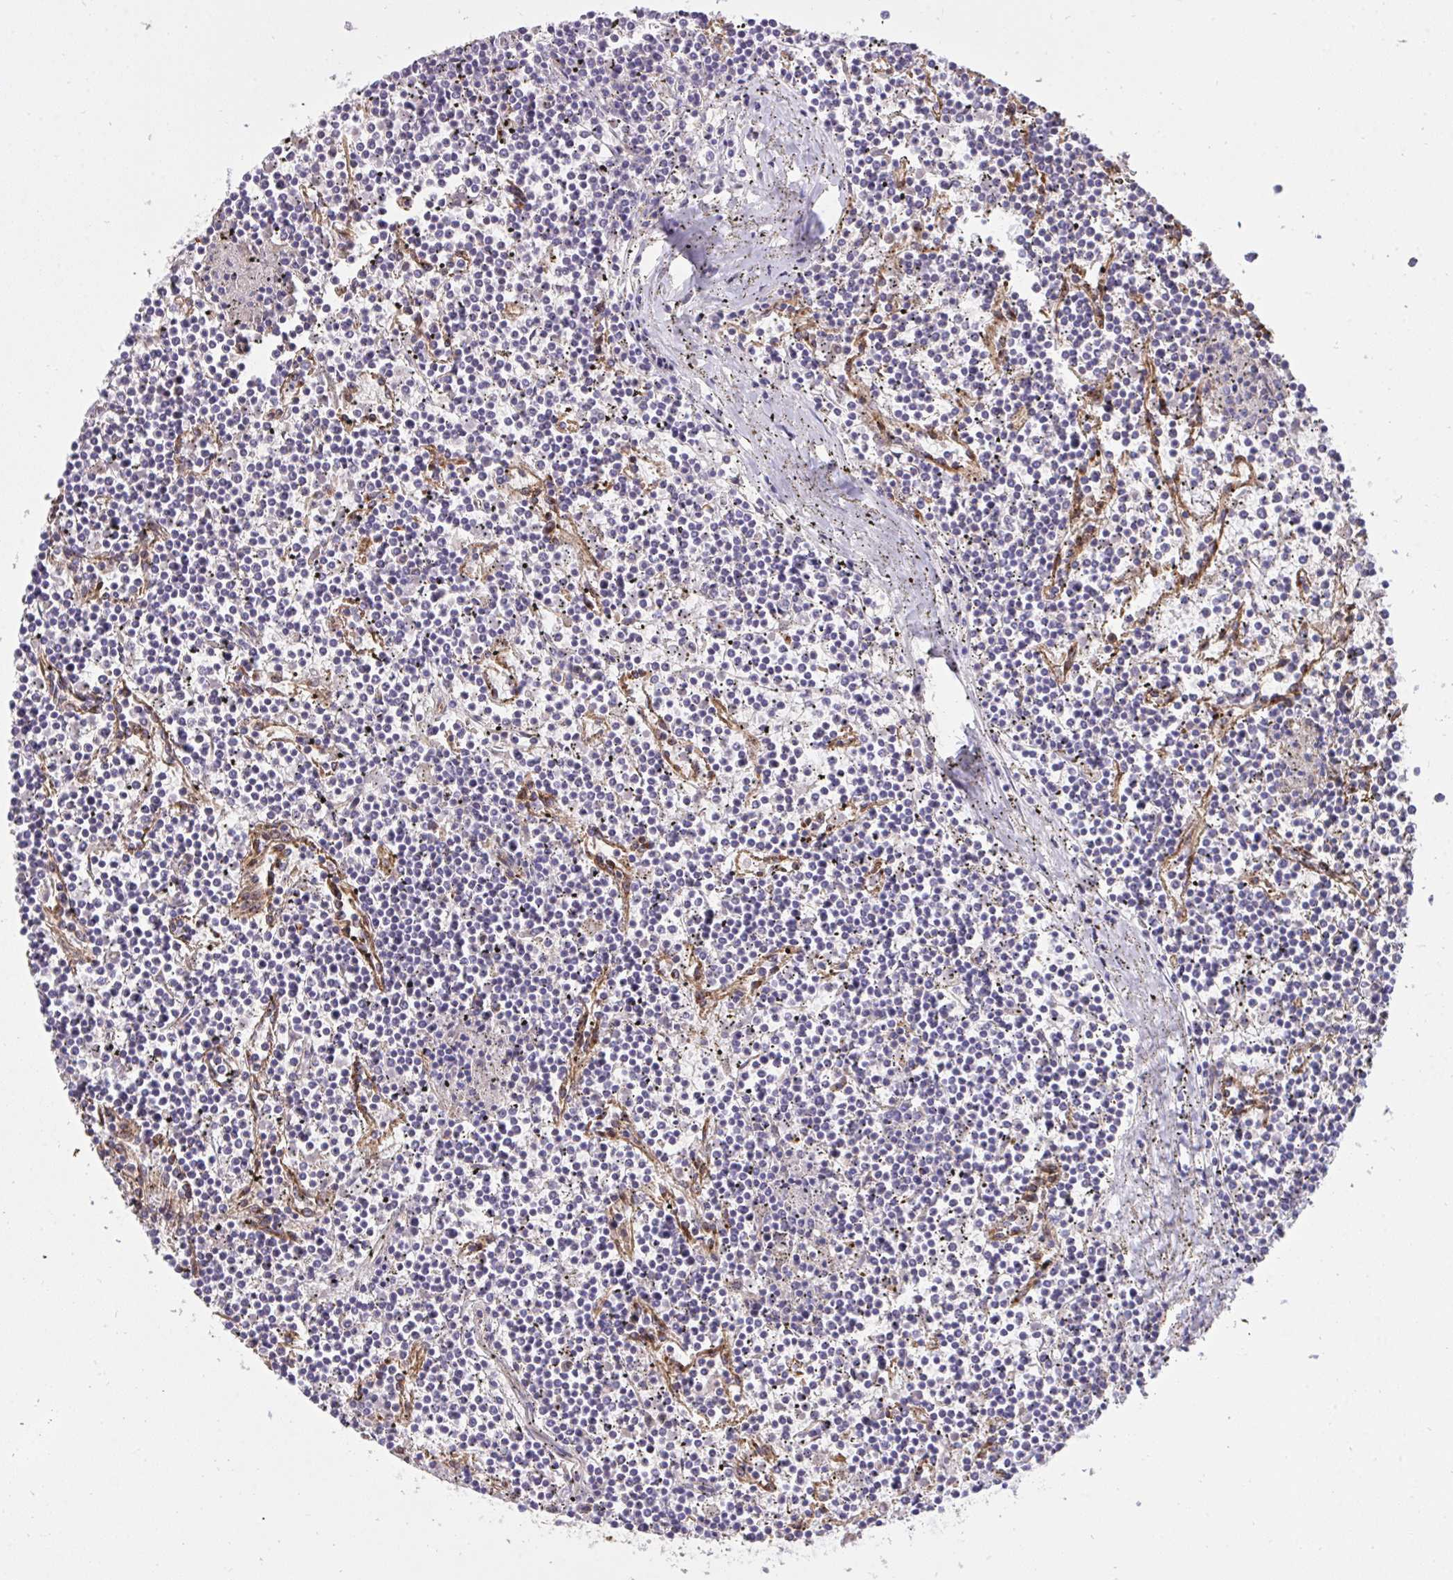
{"staining": {"intensity": "negative", "quantity": "none", "location": "none"}, "tissue": "lymphoma", "cell_type": "Tumor cells", "image_type": "cancer", "snomed": [{"axis": "morphology", "description": "Malignant lymphoma, non-Hodgkin's type, Low grade"}, {"axis": "topography", "description": "Spleen"}], "caption": "The immunohistochemistry (IHC) image has no significant staining in tumor cells of lymphoma tissue.", "gene": "F2", "patient": {"sex": "female", "age": 19}}